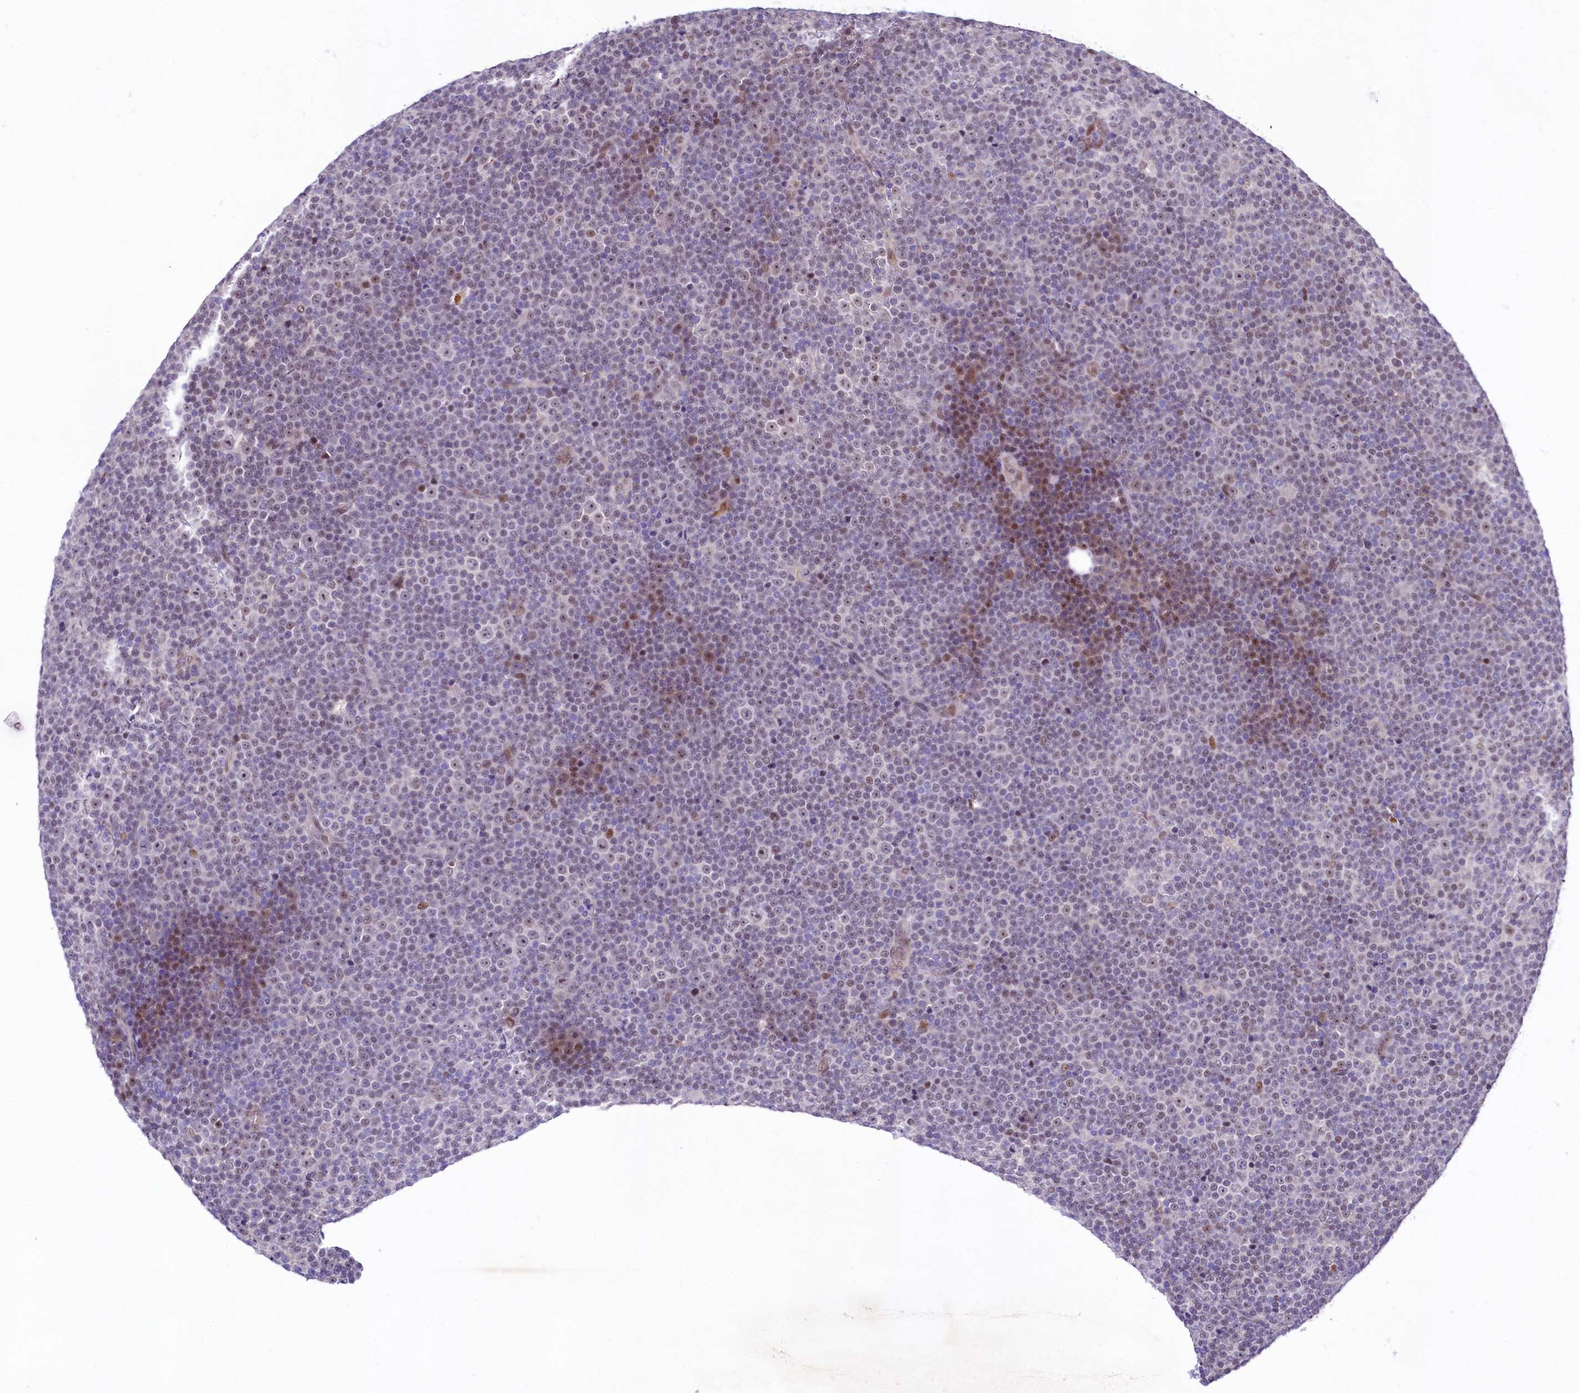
{"staining": {"intensity": "weak", "quantity": "<25%", "location": "nuclear"}, "tissue": "lymphoma", "cell_type": "Tumor cells", "image_type": "cancer", "snomed": [{"axis": "morphology", "description": "Malignant lymphoma, non-Hodgkin's type, Low grade"}, {"axis": "topography", "description": "Lymph node"}], "caption": "A high-resolution image shows immunohistochemistry staining of malignant lymphoma, non-Hodgkin's type (low-grade), which shows no significant positivity in tumor cells. (Brightfield microscopy of DAB immunohistochemistry (IHC) at high magnification).", "gene": "LEUTX", "patient": {"sex": "female", "age": 67}}